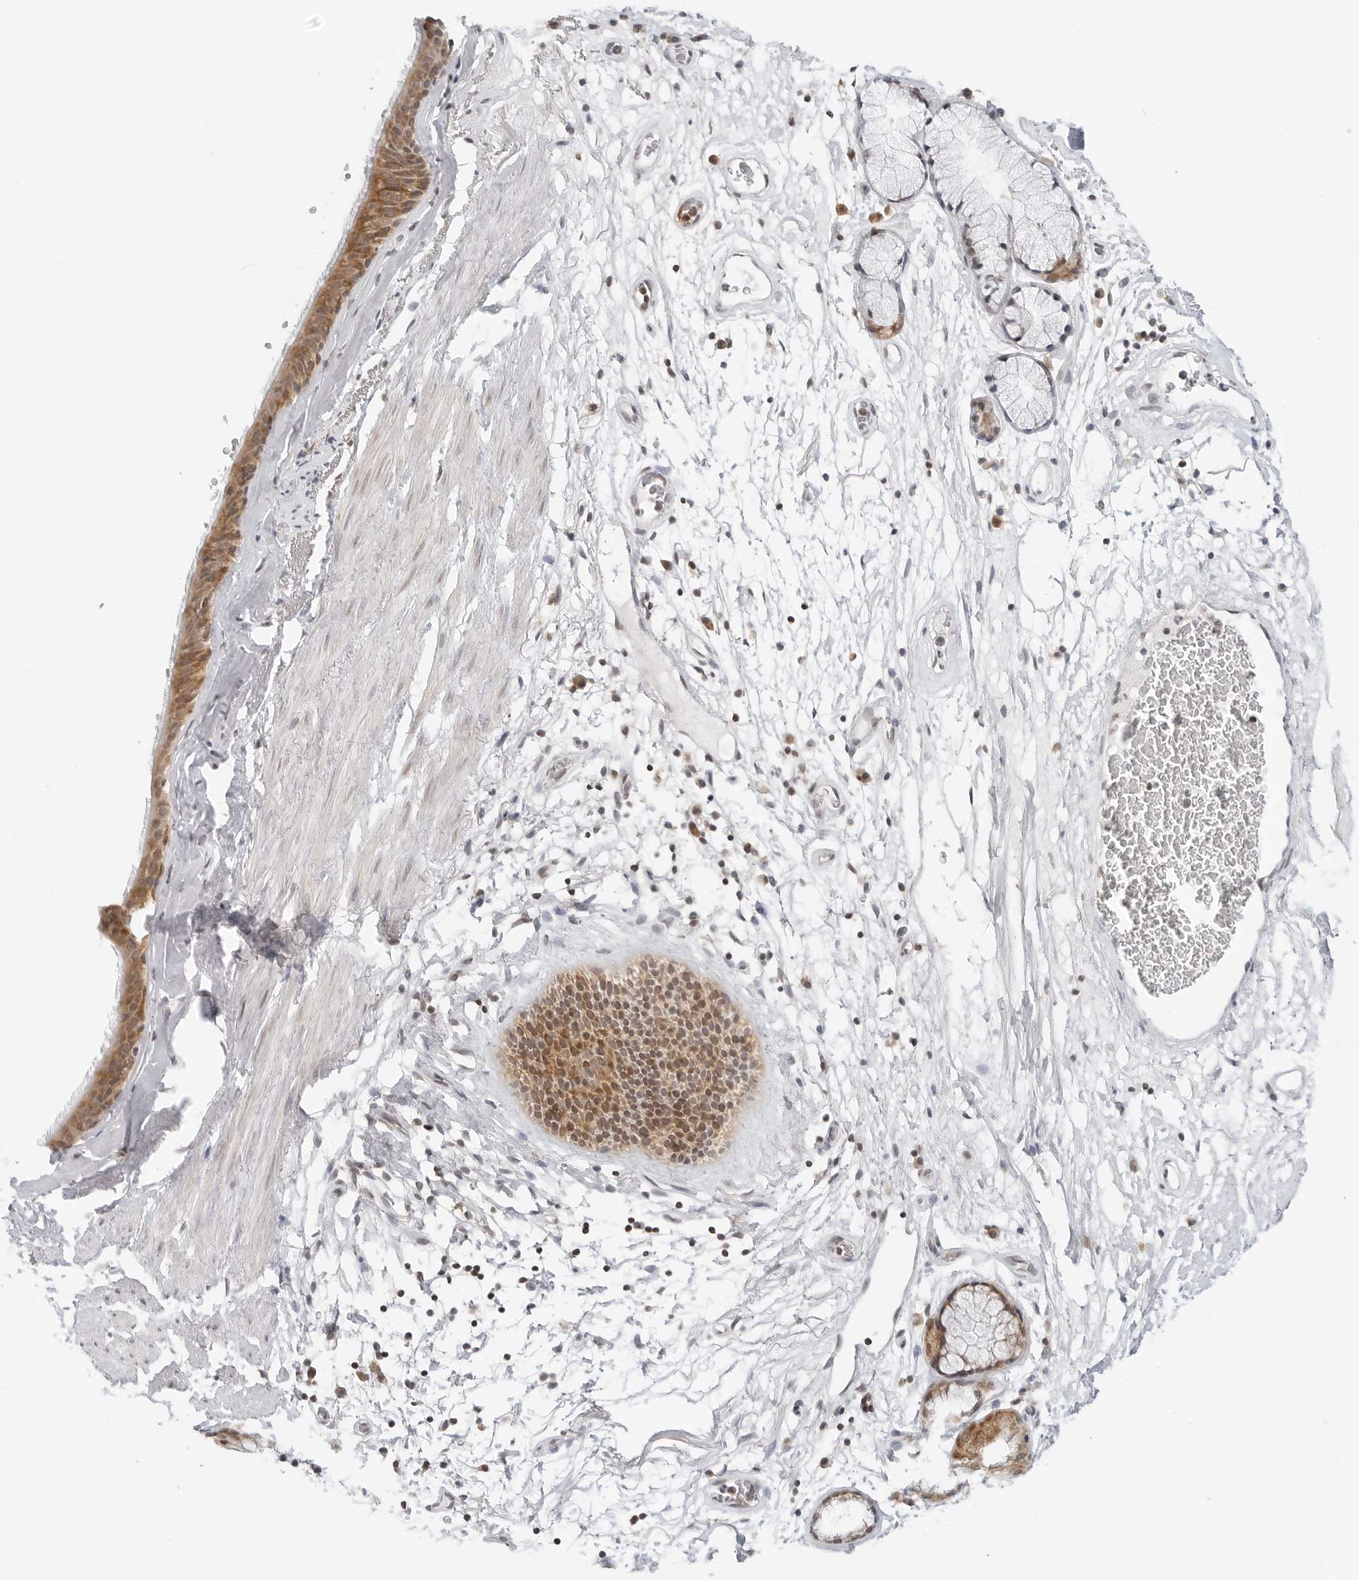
{"staining": {"intensity": "moderate", "quantity": ">75%", "location": "cytoplasmic/membranous,nuclear"}, "tissue": "bronchus", "cell_type": "Respiratory epithelial cells", "image_type": "normal", "snomed": [{"axis": "morphology", "description": "Normal tissue, NOS"}, {"axis": "topography", "description": "Cartilage tissue"}], "caption": "This micrograph demonstrates immunohistochemistry (IHC) staining of benign human bronchus, with medium moderate cytoplasmic/membranous,nuclear positivity in about >75% of respiratory epithelial cells.", "gene": "METAP1", "patient": {"sex": "female", "age": 63}}